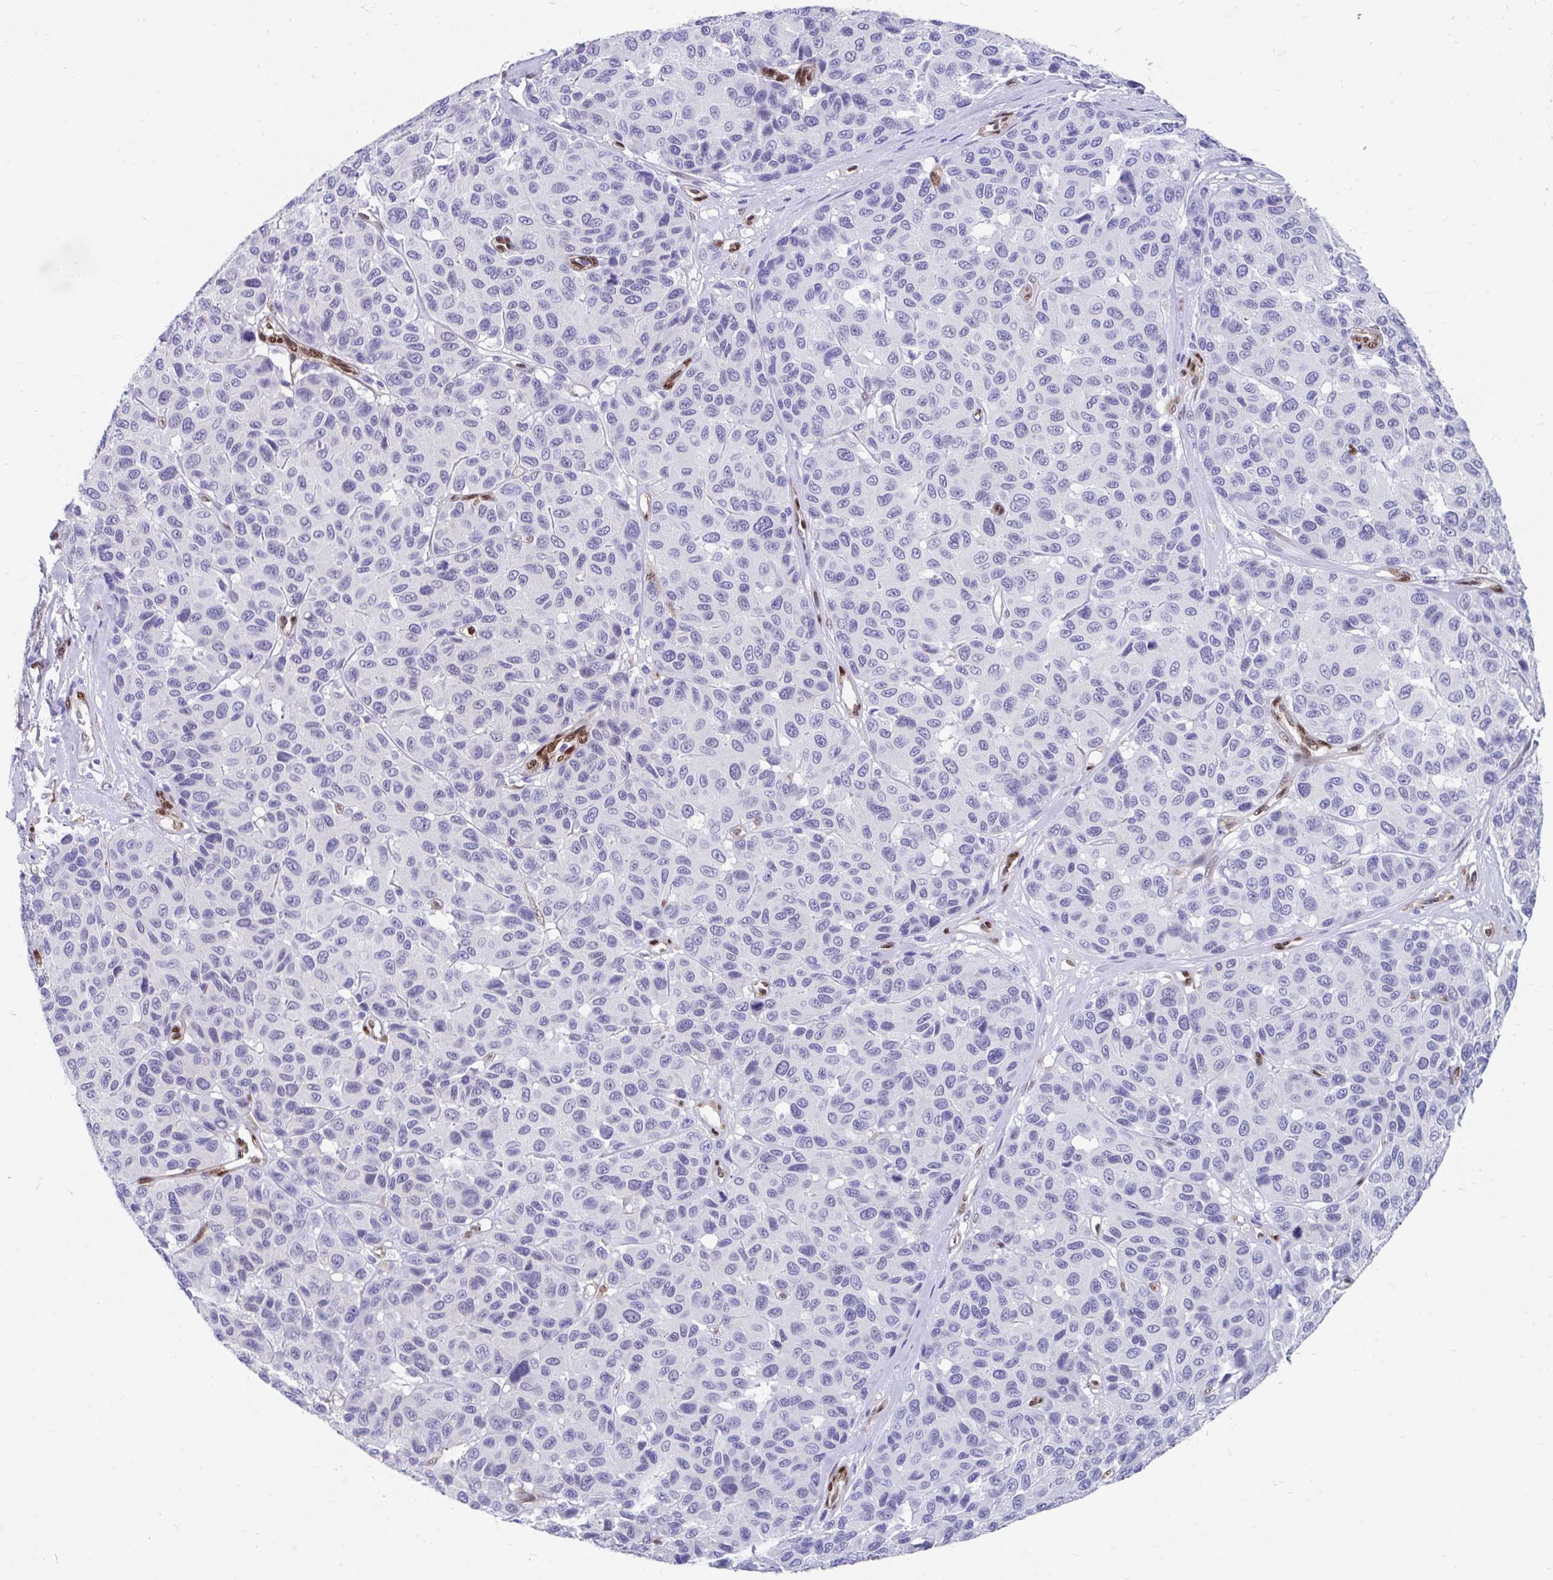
{"staining": {"intensity": "negative", "quantity": "none", "location": "none"}, "tissue": "melanoma", "cell_type": "Tumor cells", "image_type": "cancer", "snomed": [{"axis": "morphology", "description": "Malignant melanoma, NOS"}, {"axis": "topography", "description": "Skin"}], "caption": "High magnification brightfield microscopy of melanoma stained with DAB (brown) and counterstained with hematoxylin (blue): tumor cells show no significant expression.", "gene": "RBPMS", "patient": {"sex": "female", "age": 66}}